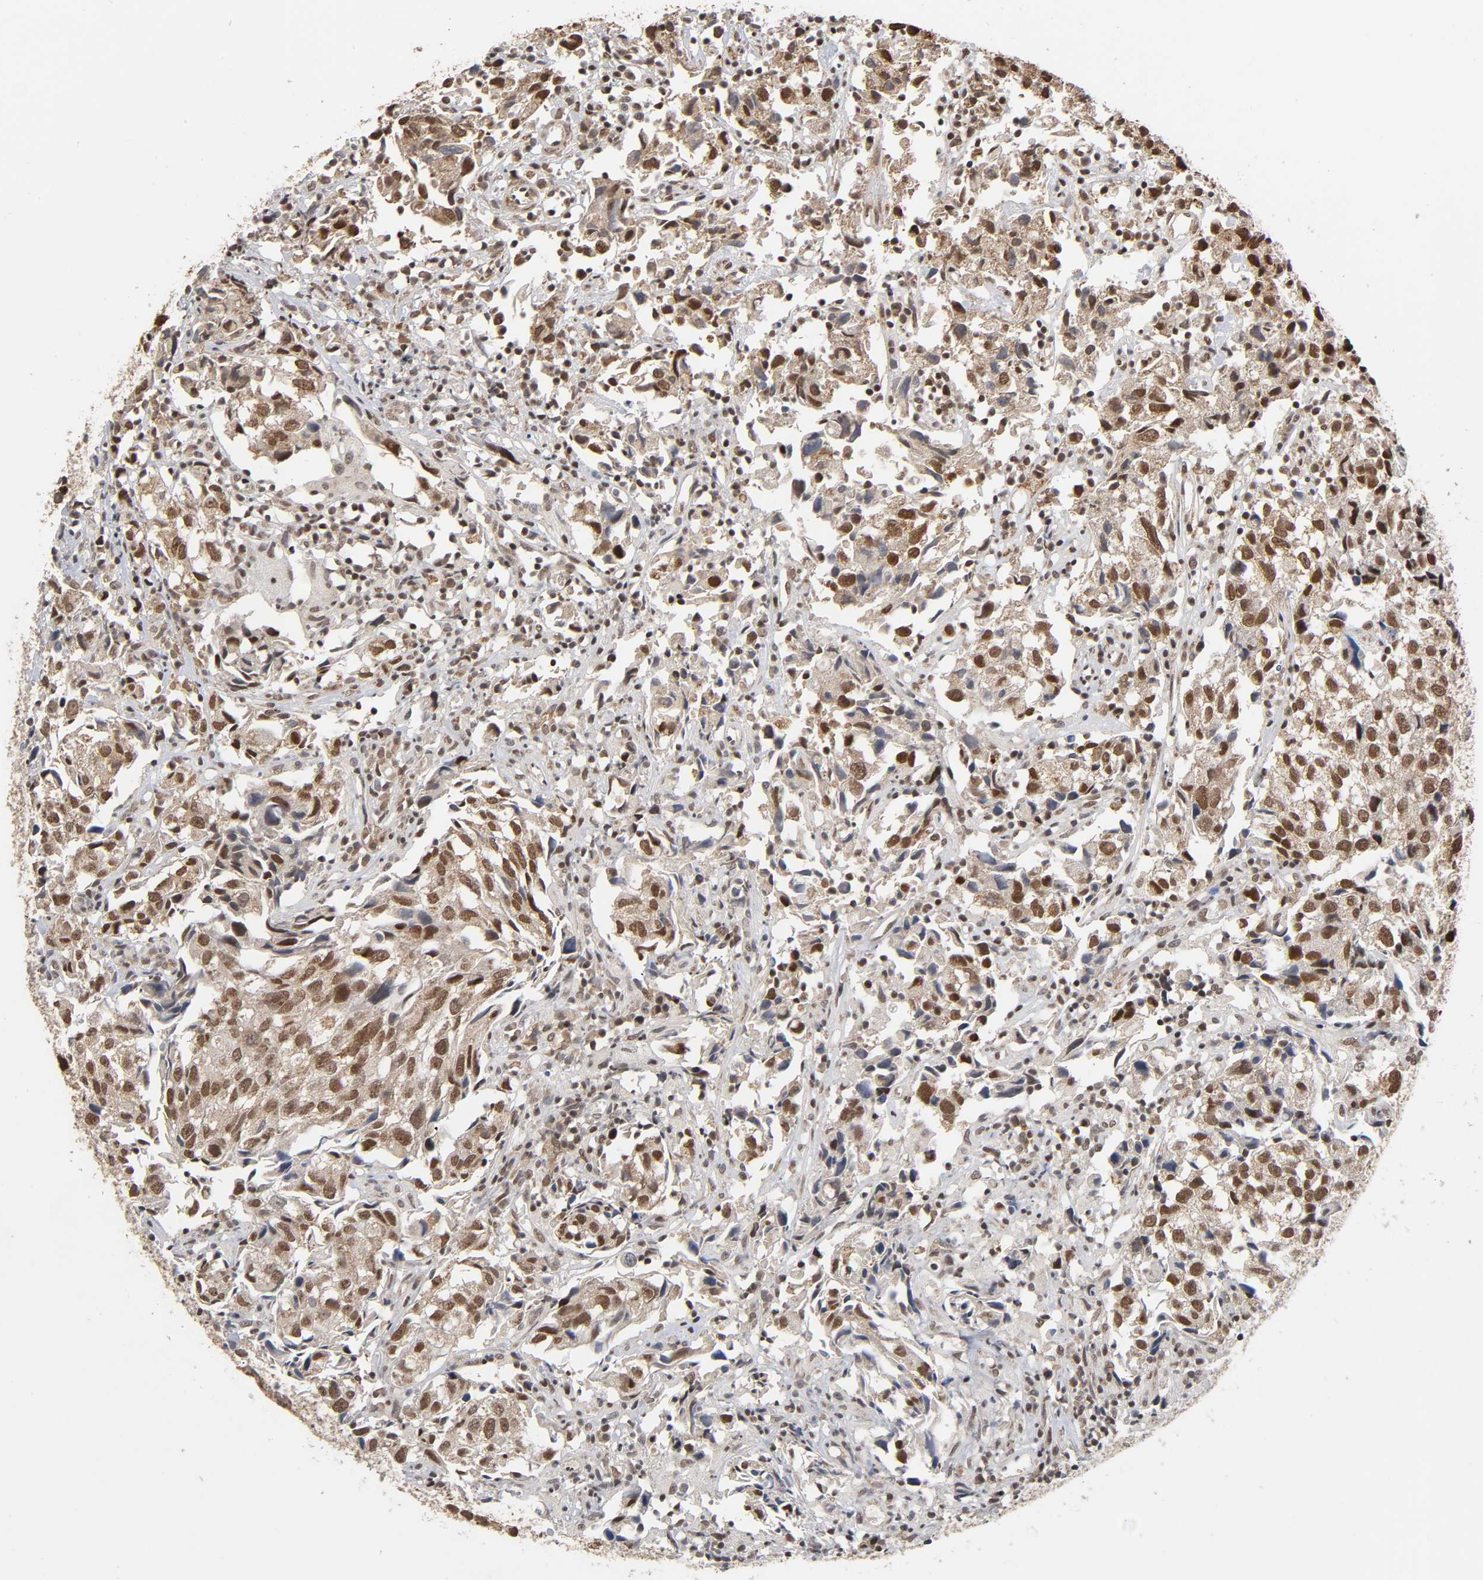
{"staining": {"intensity": "strong", "quantity": "25%-75%", "location": "cytoplasmic/membranous,nuclear"}, "tissue": "urothelial cancer", "cell_type": "Tumor cells", "image_type": "cancer", "snomed": [{"axis": "morphology", "description": "Urothelial carcinoma, High grade"}, {"axis": "topography", "description": "Urinary bladder"}], "caption": "IHC of urothelial carcinoma (high-grade) exhibits high levels of strong cytoplasmic/membranous and nuclear positivity in about 25%-75% of tumor cells. Immunohistochemistry stains the protein in brown and the nuclei are stained blue.", "gene": "ZNF384", "patient": {"sex": "female", "age": 75}}